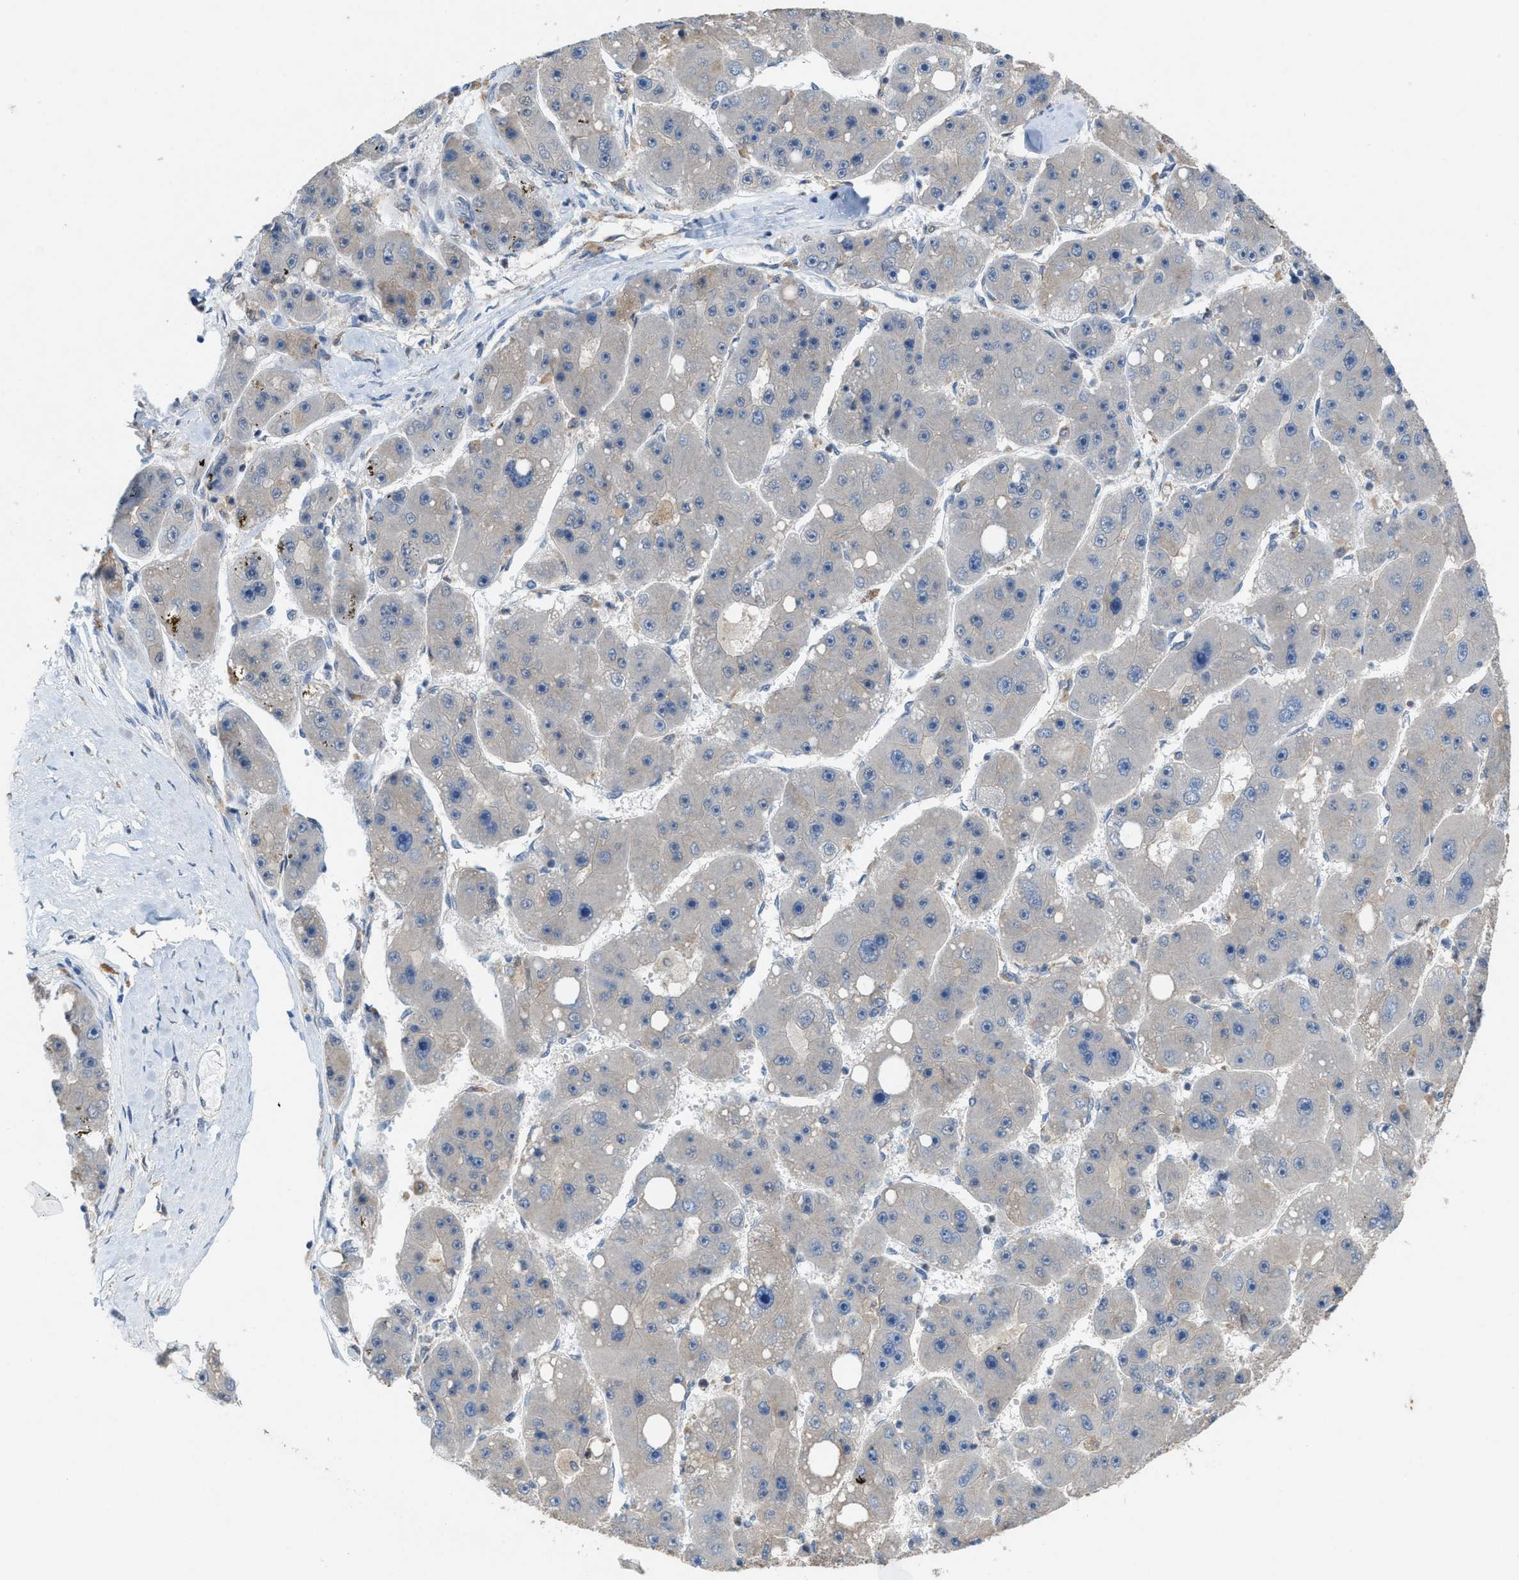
{"staining": {"intensity": "negative", "quantity": "none", "location": "none"}, "tissue": "liver cancer", "cell_type": "Tumor cells", "image_type": "cancer", "snomed": [{"axis": "morphology", "description": "Carcinoma, Hepatocellular, NOS"}, {"axis": "topography", "description": "Liver"}], "caption": "The immunohistochemistry photomicrograph has no significant positivity in tumor cells of liver cancer (hepatocellular carcinoma) tissue.", "gene": "PLAA", "patient": {"sex": "female", "age": 61}}